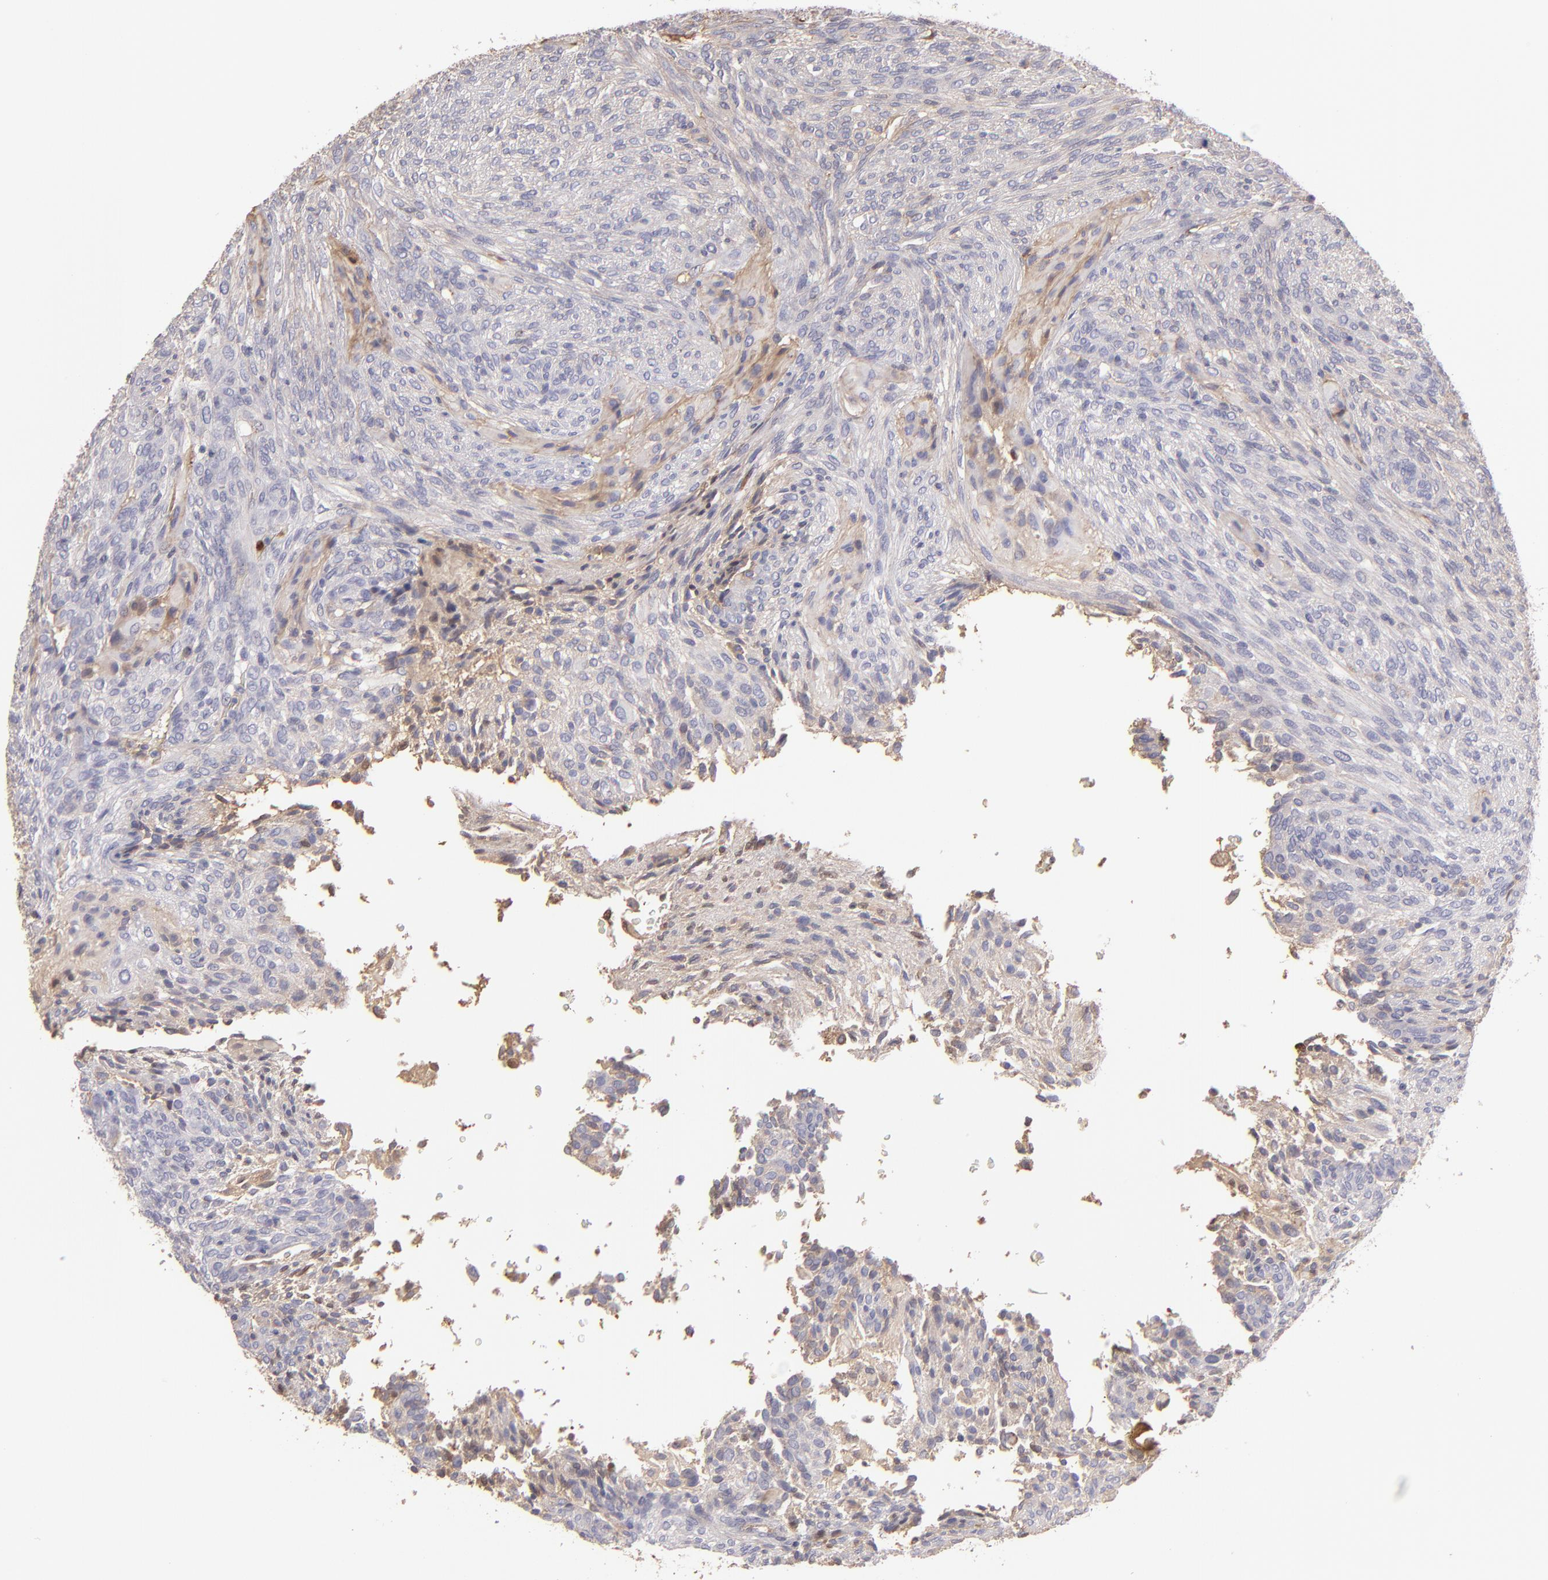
{"staining": {"intensity": "negative", "quantity": "none", "location": "none"}, "tissue": "glioma", "cell_type": "Tumor cells", "image_type": "cancer", "snomed": [{"axis": "morphology", "description": "Glioma, malignant, High grade"}, {"axis": "topography", "description": "Cerebral cortex"}], "caption": "Immunohistochemical staining of high-grade glioma (malignant) displays no significant staining in tumor cells. (DAB (3,3'-diaminobenzidine) immunohistochemistry (IHC), high magnification).", "gene": "ABCC4", "patient": {"sex": "female", "age": 55}}